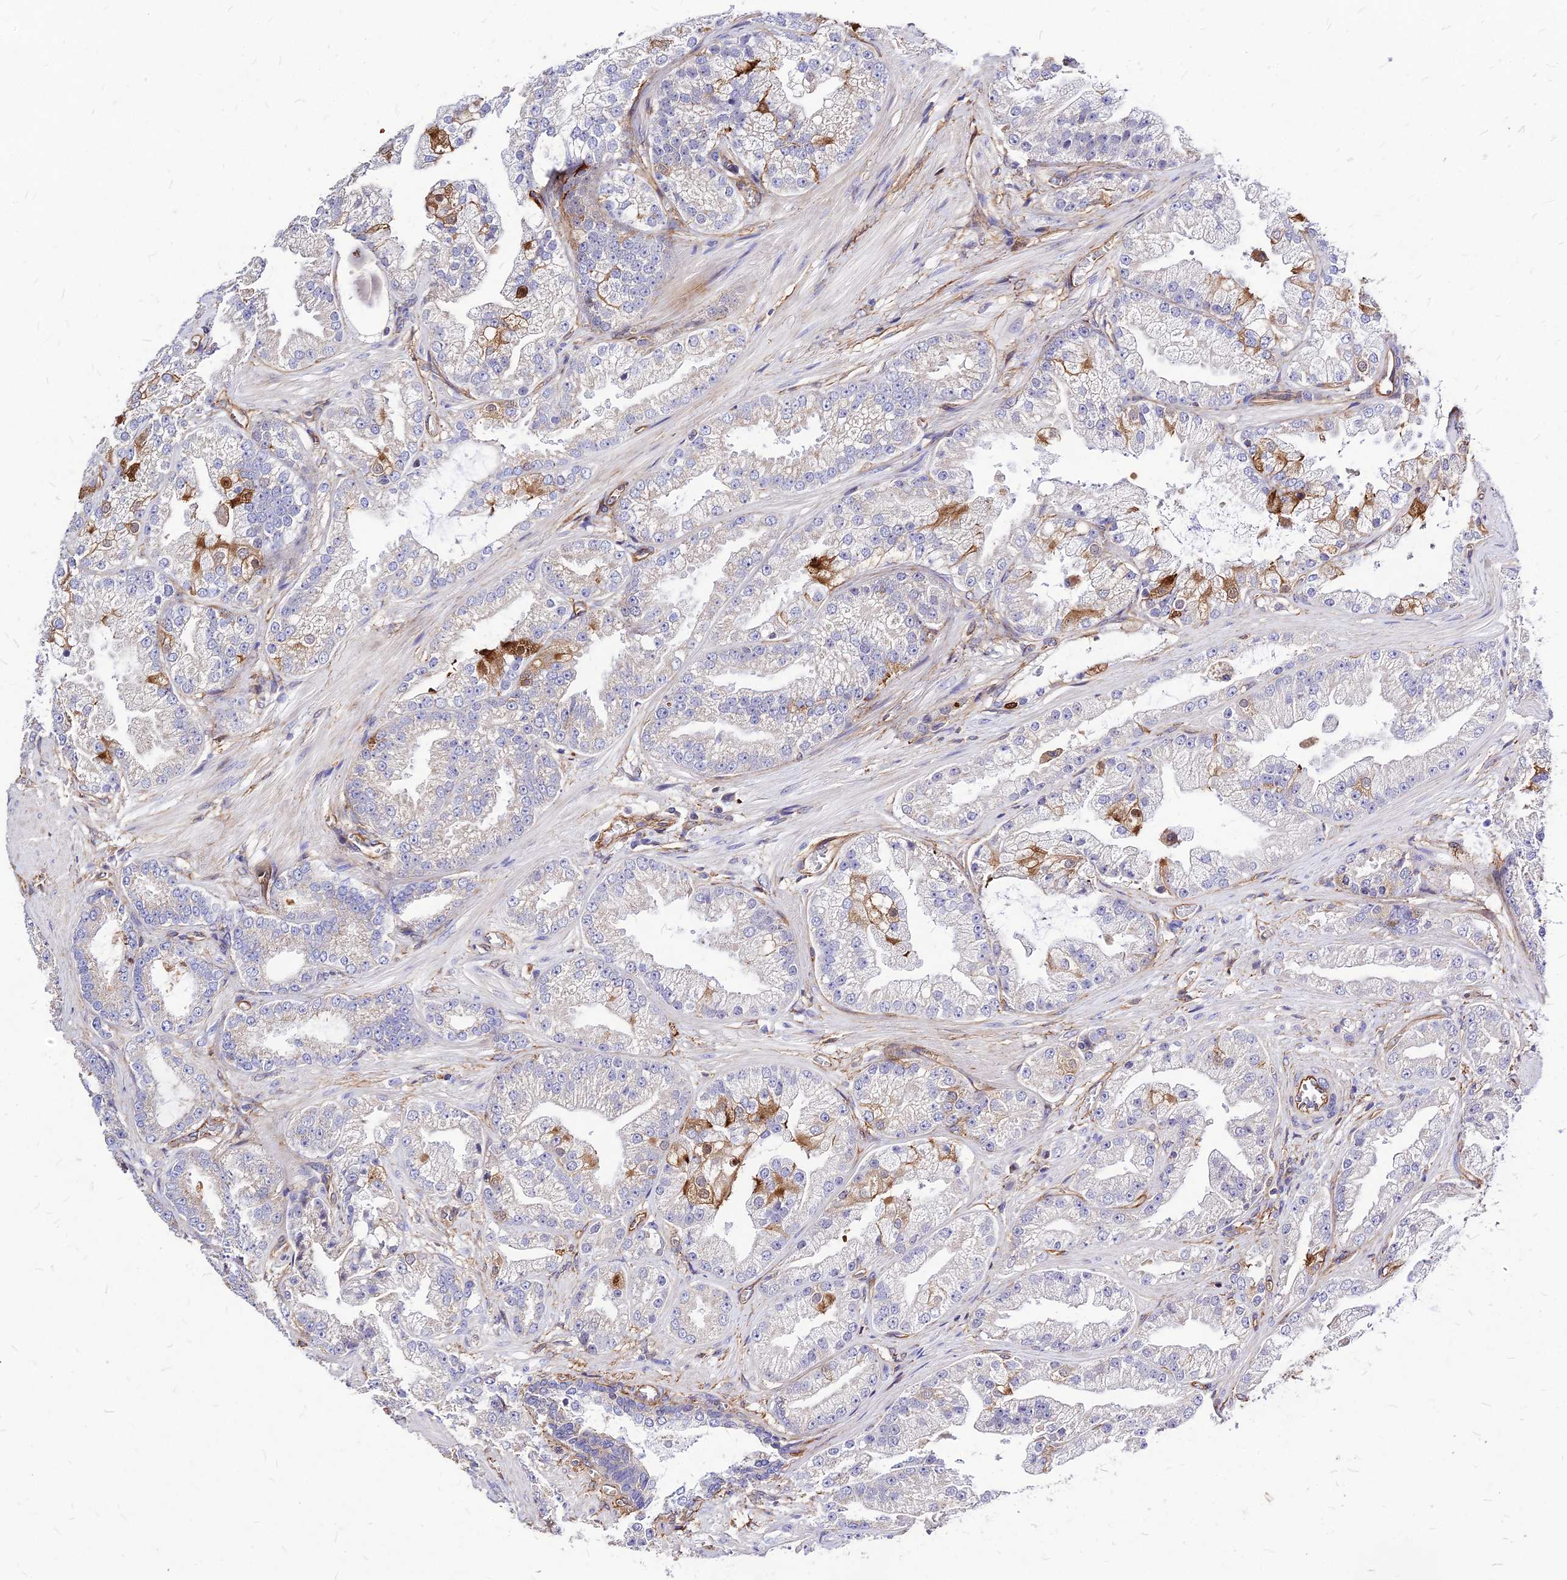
{"staining": {"intensity": "moderate", "quantity": "<25%", "location": "cytoplasmic/membranous"}, "tissue": "prostate cancer", "cell_type": "Tumor cells", "image_type": "cancer", "snomed": [{"axis": "morphology", "description": "Adenocarcinoma, Low grade"}, {"axis": "topography", "description": "Prostate"}], "caption": "A micrograph of human prostate adenocarcinoma (low-grade) stained for a protein reveals moderate cytoplasmic/membranous brown staining in tumor cells.", "gene": "EFCC1", "patient": {"sex": "male", "age": 57}}